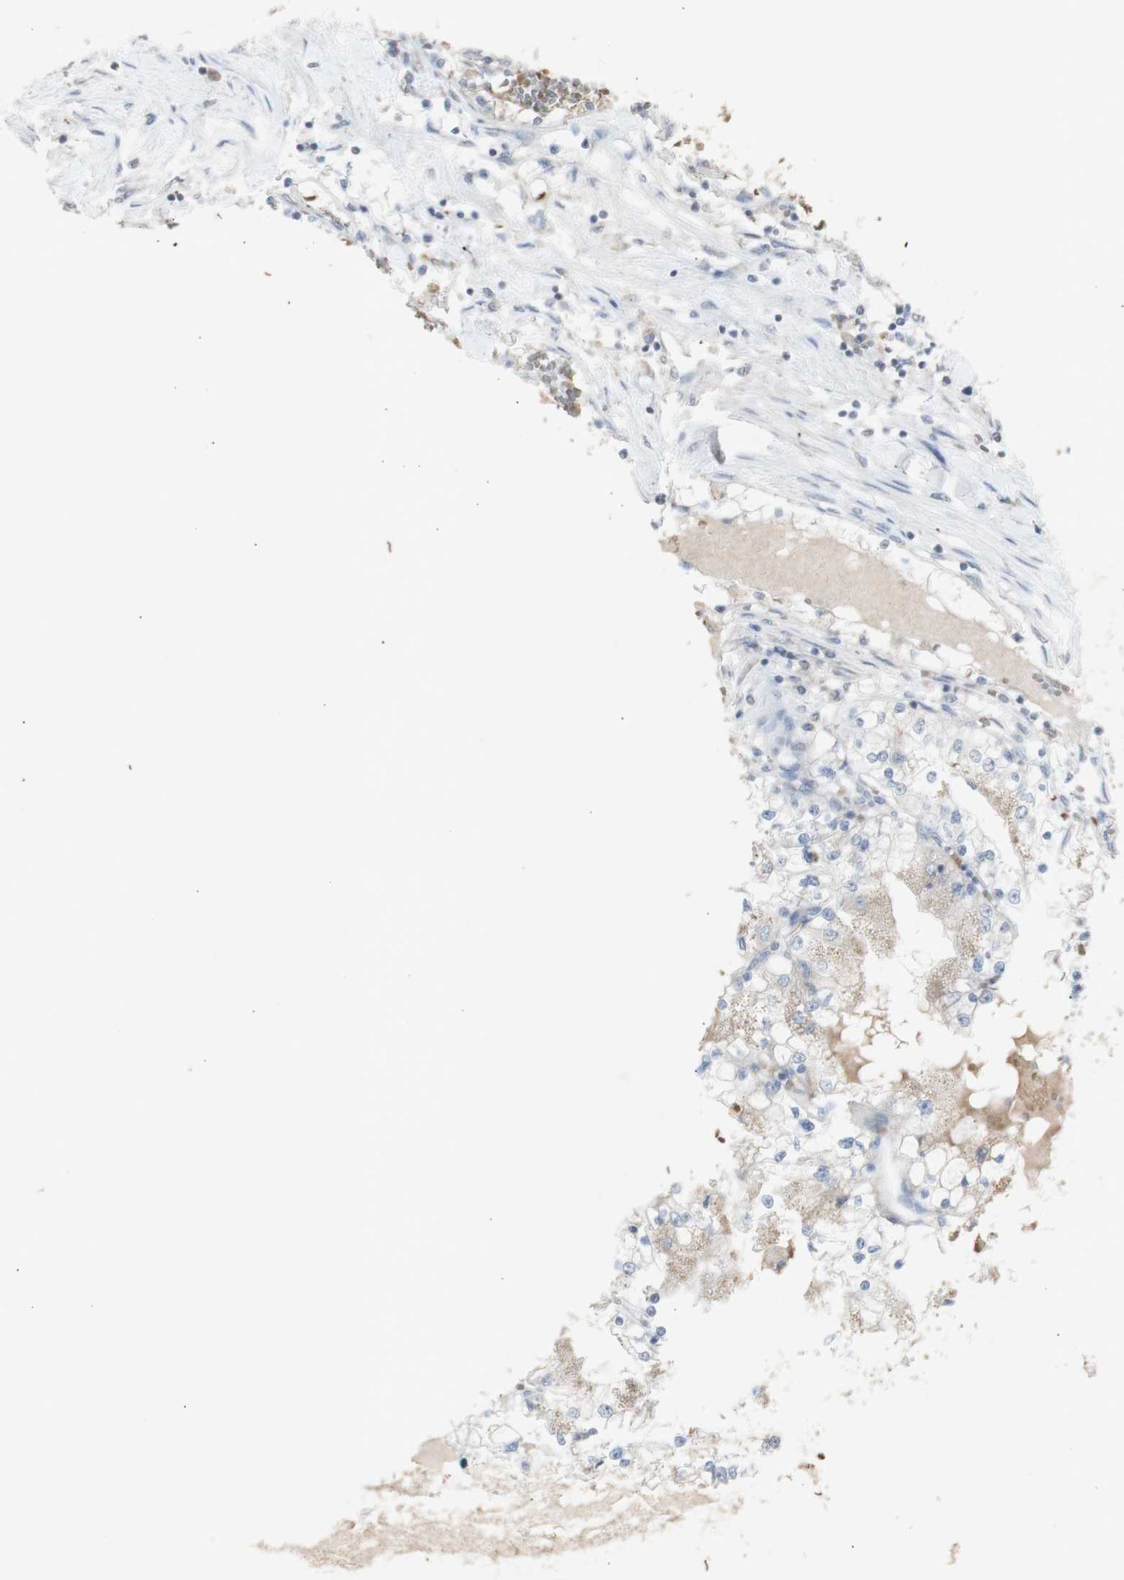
{"staining": {"intensity": "weak", "quantity": "25%-75%", "location": "cytoplasmic/membranous"}, "tissue": "renal cancer", "cell_type": "Tumor cells", "image_type": "cancer", "snomed": [{"axis": "morphology", "description": "Adenocarcinoma, NOS"}, {"axis": "topography", "description": "Kidney"}], "caption": "Immunohistochemistry (IHC) staining of renal cancer (adenocarcinoma), which displays low levels of weak cytoplasmic/membranous expression in about 25%-75% of tumor cells indicating weak cytoplasmic/membranous protein staining. The staining was performed using DAB (brown) for protein detection and nuclei were counterstained in hematoxylin (blue).", "gene": "INS", "patient": {"sex": "male", "age": 68}}